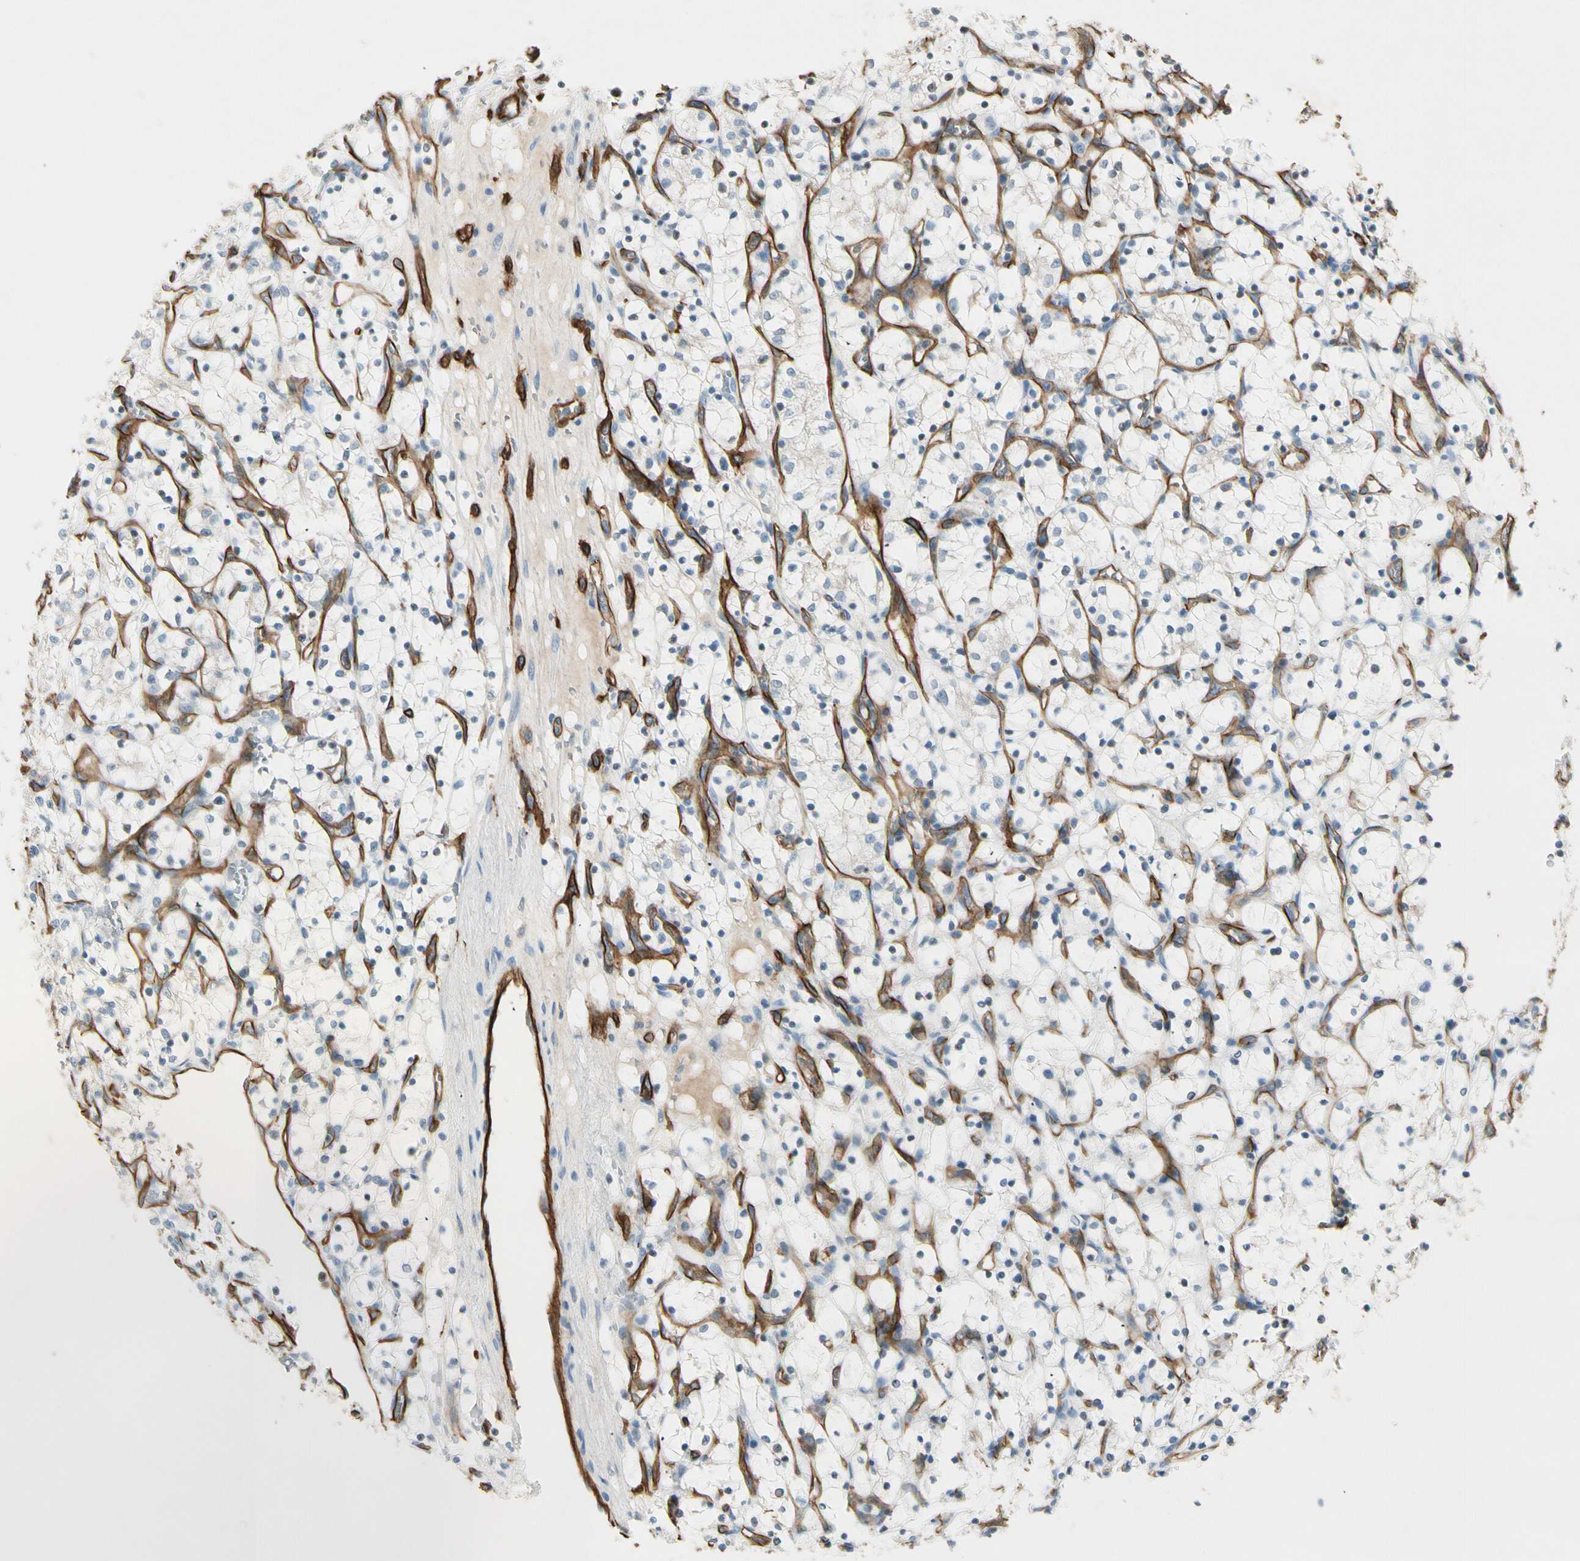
{"staining": {"intensity": "negative", "quantity": "none", "location": "none"}, "tissue": "renal cancer", "cell_type": "Tumor cells", "image_type": "cancer", "snomed": [{"axis": "morphology", "description": "Adenocarcinoma, NOS"}, {"axis": "topography", "description": "Kidney"}], "caption": "IHC of human adenocarcinoma (renal) shows no expression in tumor cells.", "gene": "CD93", "patient": {"sex": "female", "age": 69}}